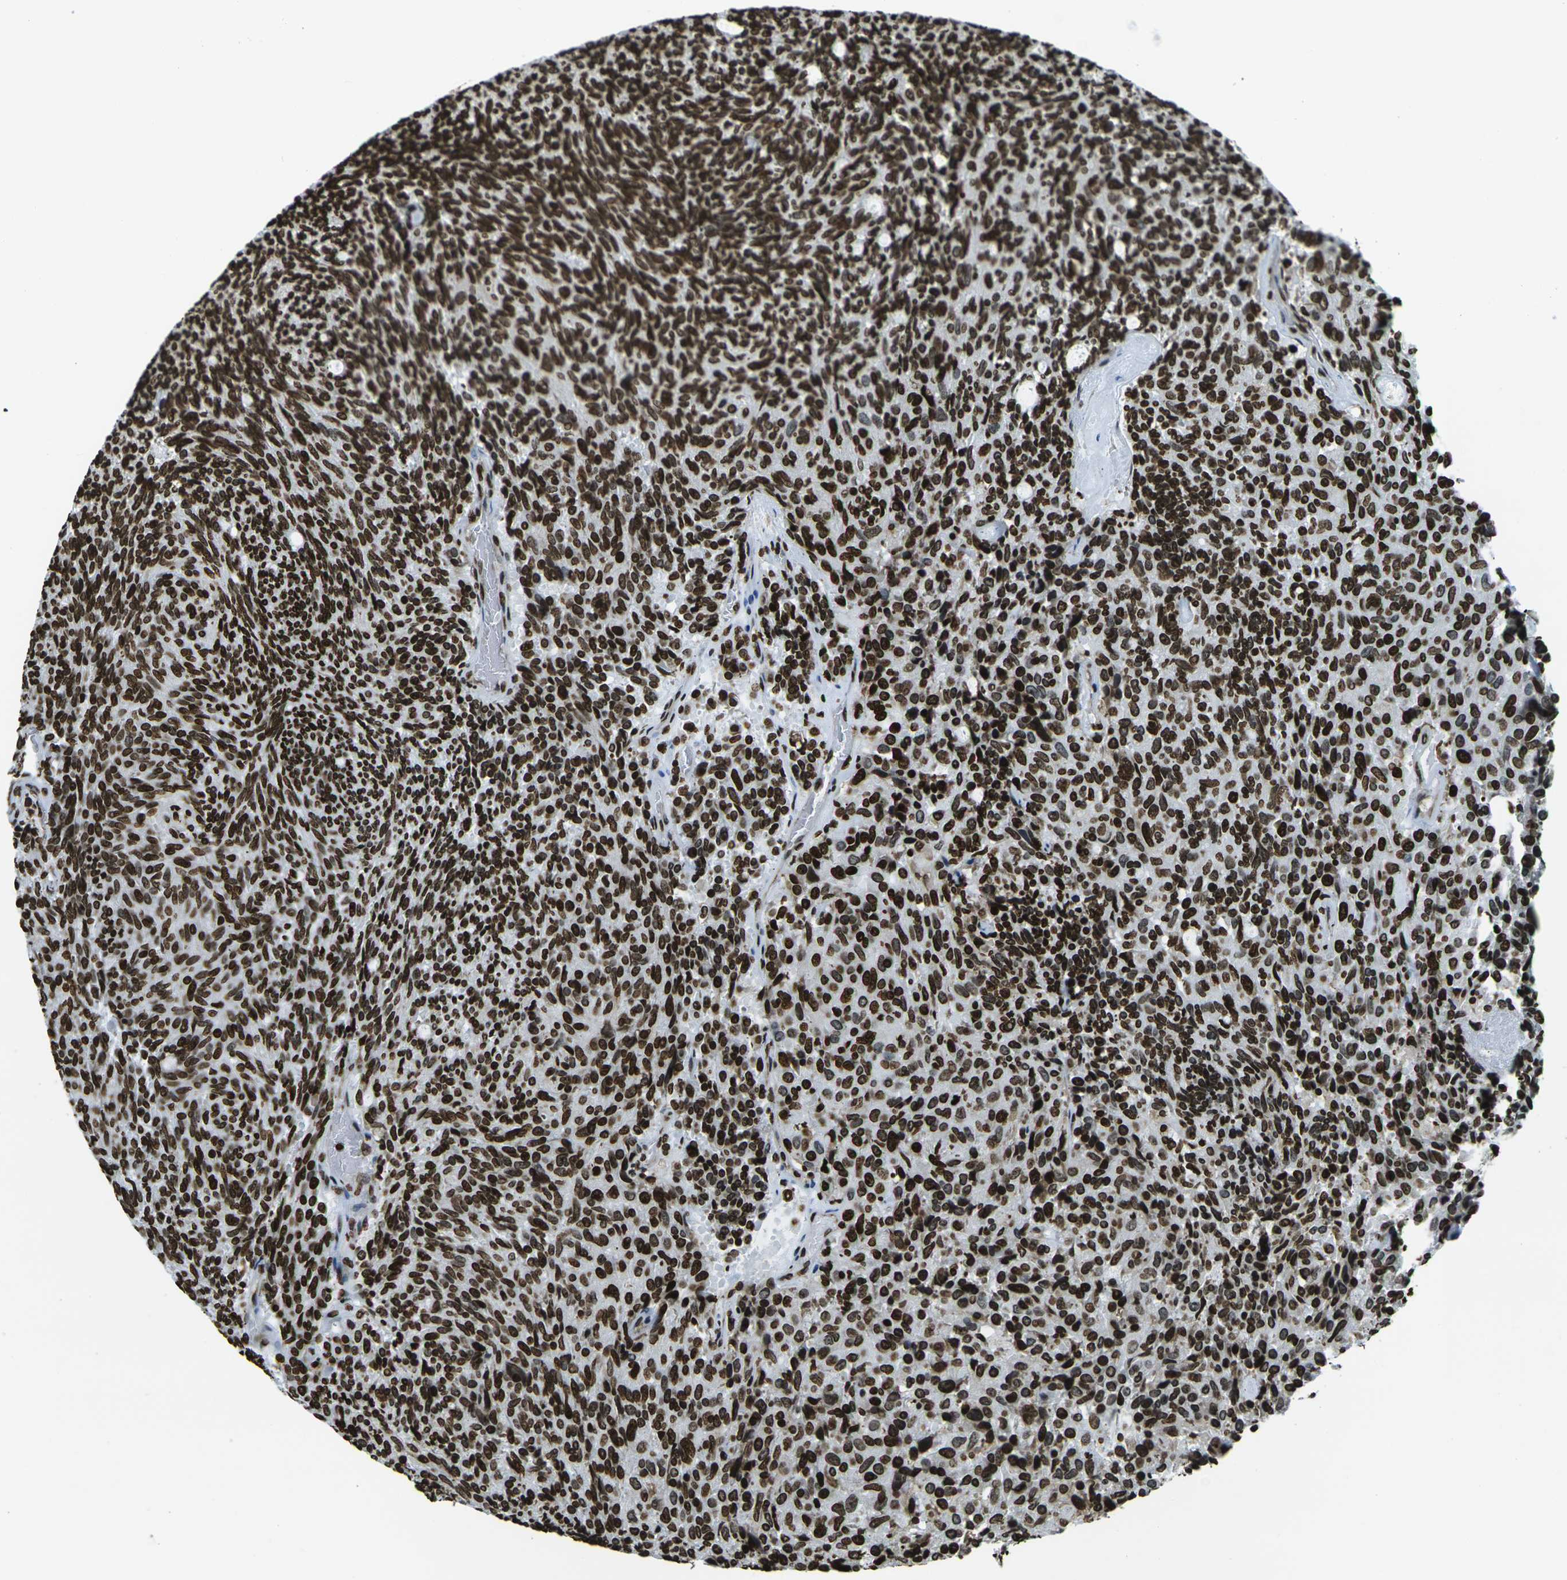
{"staining": {"intensity": "strong", "quantity": ">75%", "location": "nuclear"}, "tissue": "carcinoid", "cell_type": "Tumor cells", "image_type": "cancer", "snomed": [{"axis": "morphology", "description": "Carcinoid, malignant, NOS"}, {"axis": "topography", "description": "Pancreas"}], "caption": "Human carcinoid stained with a brown dye displays strong nuclear positive expression in about >75% of tumor cells.", "gene": "H1-2", "patient": {"sex": "female", "age": 54}}